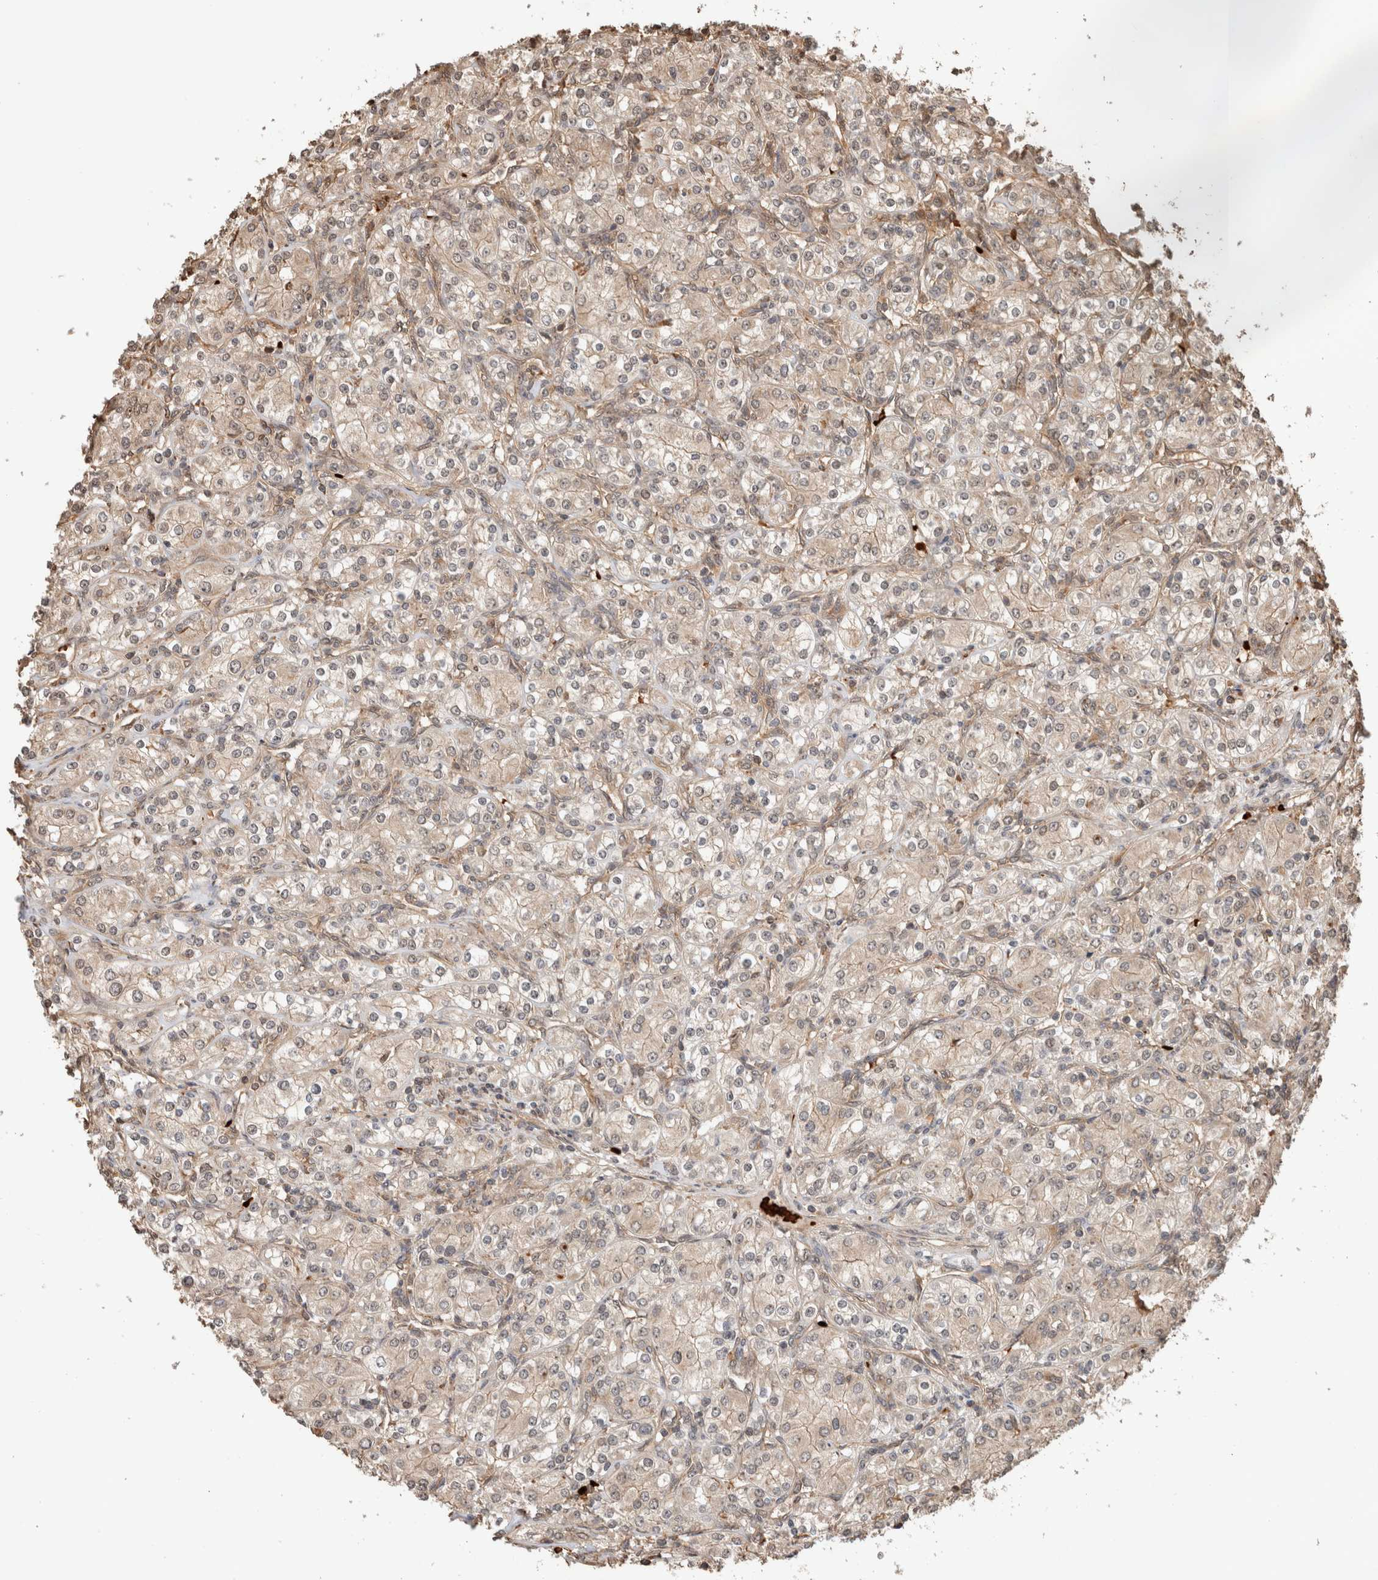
{"staining": {"intensity": "weak", "quantity": ">75%", "location": "cytoplasmic/membranous"}, "tissue": "renal cancer", "cell_type": "Tumor cells", "image_type": "cancer", "snomed": [{"axis": "morphology", "description": "Adenocarcinoma, NOS"}, {"axis": "topography", "description": "Kidney"}], "caption": "Protein expression analysis of renal cancer displays weak cytoplasmic/membranous positivity in about >75% of tumor cells. The protein of interest is shown in brown color, while the nuclei are stained blue.", "gene": "OTUD6B", "patient": {"sex": "male", "age": 77}}